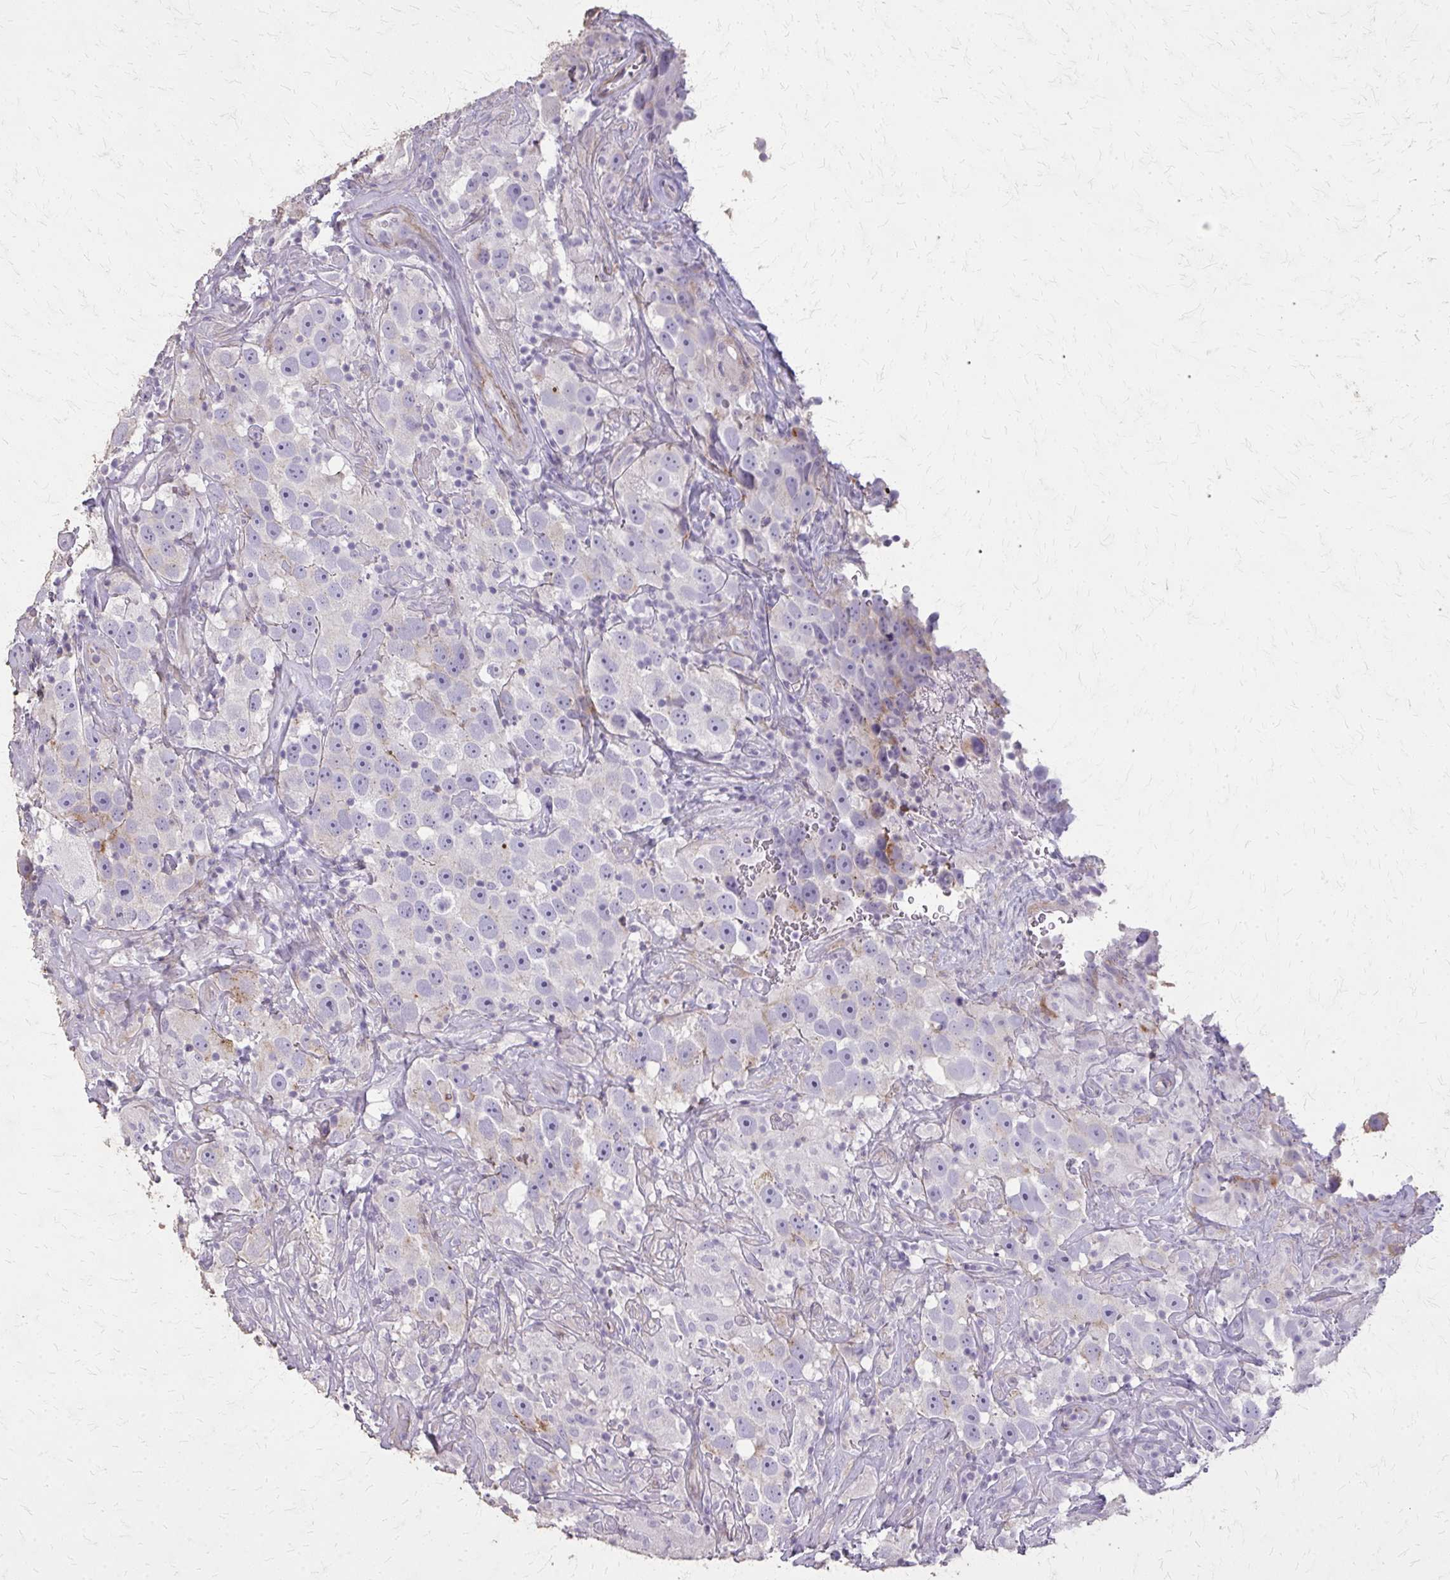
{"staining": {"intensity": "moderate", "quantity": "<25%", "location": "cytoplasmic/membranous"}, "tissue": "testis cancer", "cell_type": "Tumor cells", "image_type": "cancer", "snomed": [{"axis": "morphology", "description": "Seminoma, NOS"}, {"axis": "topography", "description": "Testis"}], "caption": "A brown stain labels moderate cytoplasmic/membranous positivity of a protein in human seminoma (testis) tumor cells.", "gene": "TENM4", "patient": {"sex": "male", "age": 49}}